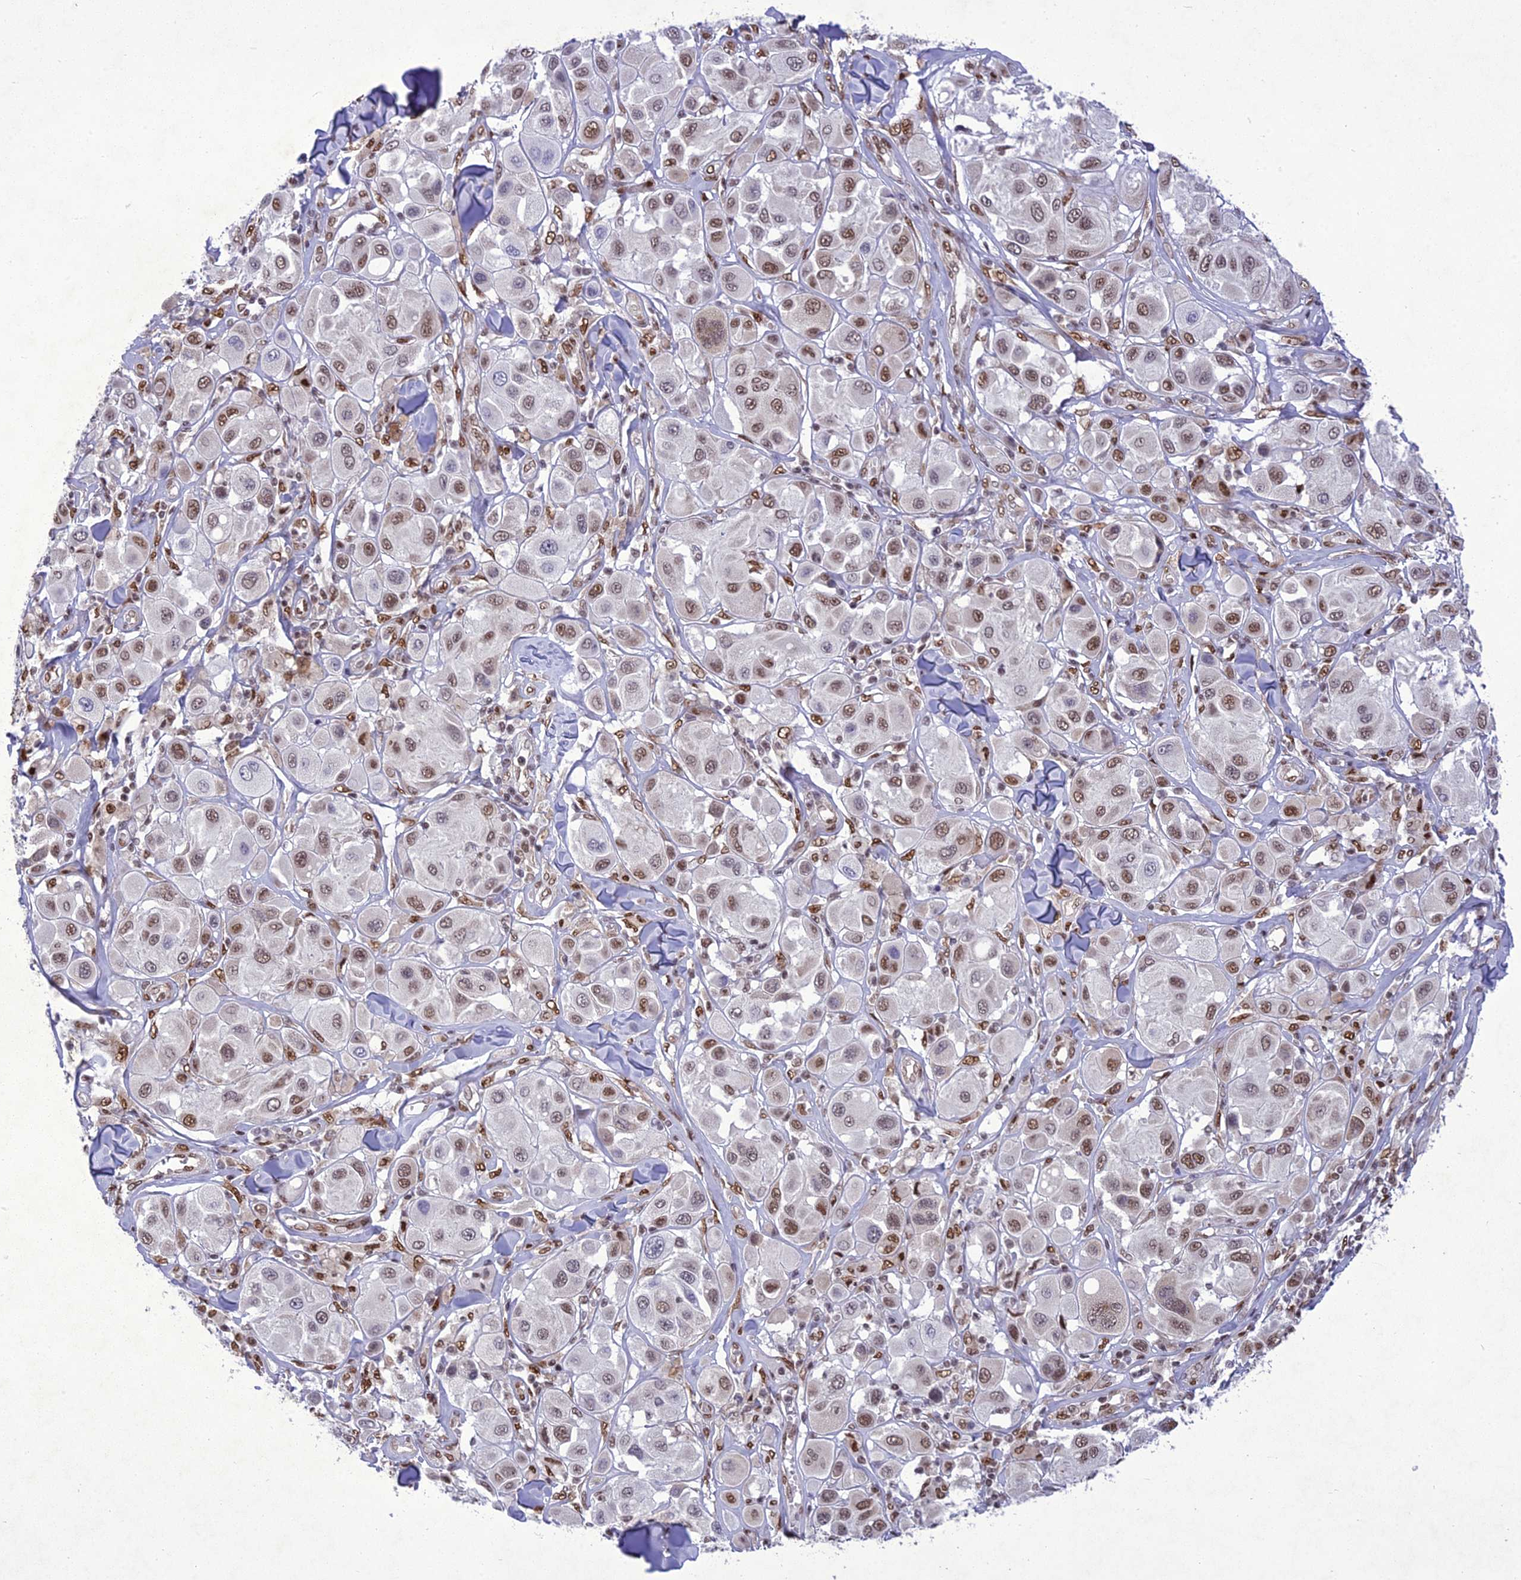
{"staining": {"intensity": "moderate", "quantity": "25%-75%", "location": "nuclear"}, "tissue": "melanoma", "cell_type": "Tumor cells", "image_type": "cancer", "snomed": [{"axis": "morphology", "description": "Malignant melanoma, Metastatic site"}, {"axis": "topography", "description": "Skin"}], "caption": "This histopathology image exhibits immunohistochemistry staining of melanoma, with medium moderate nuclear staining in approximately 25%-75% of tumor cells.", "gene": "DDX1", "patient": {"sex": "male", "age": 41}}